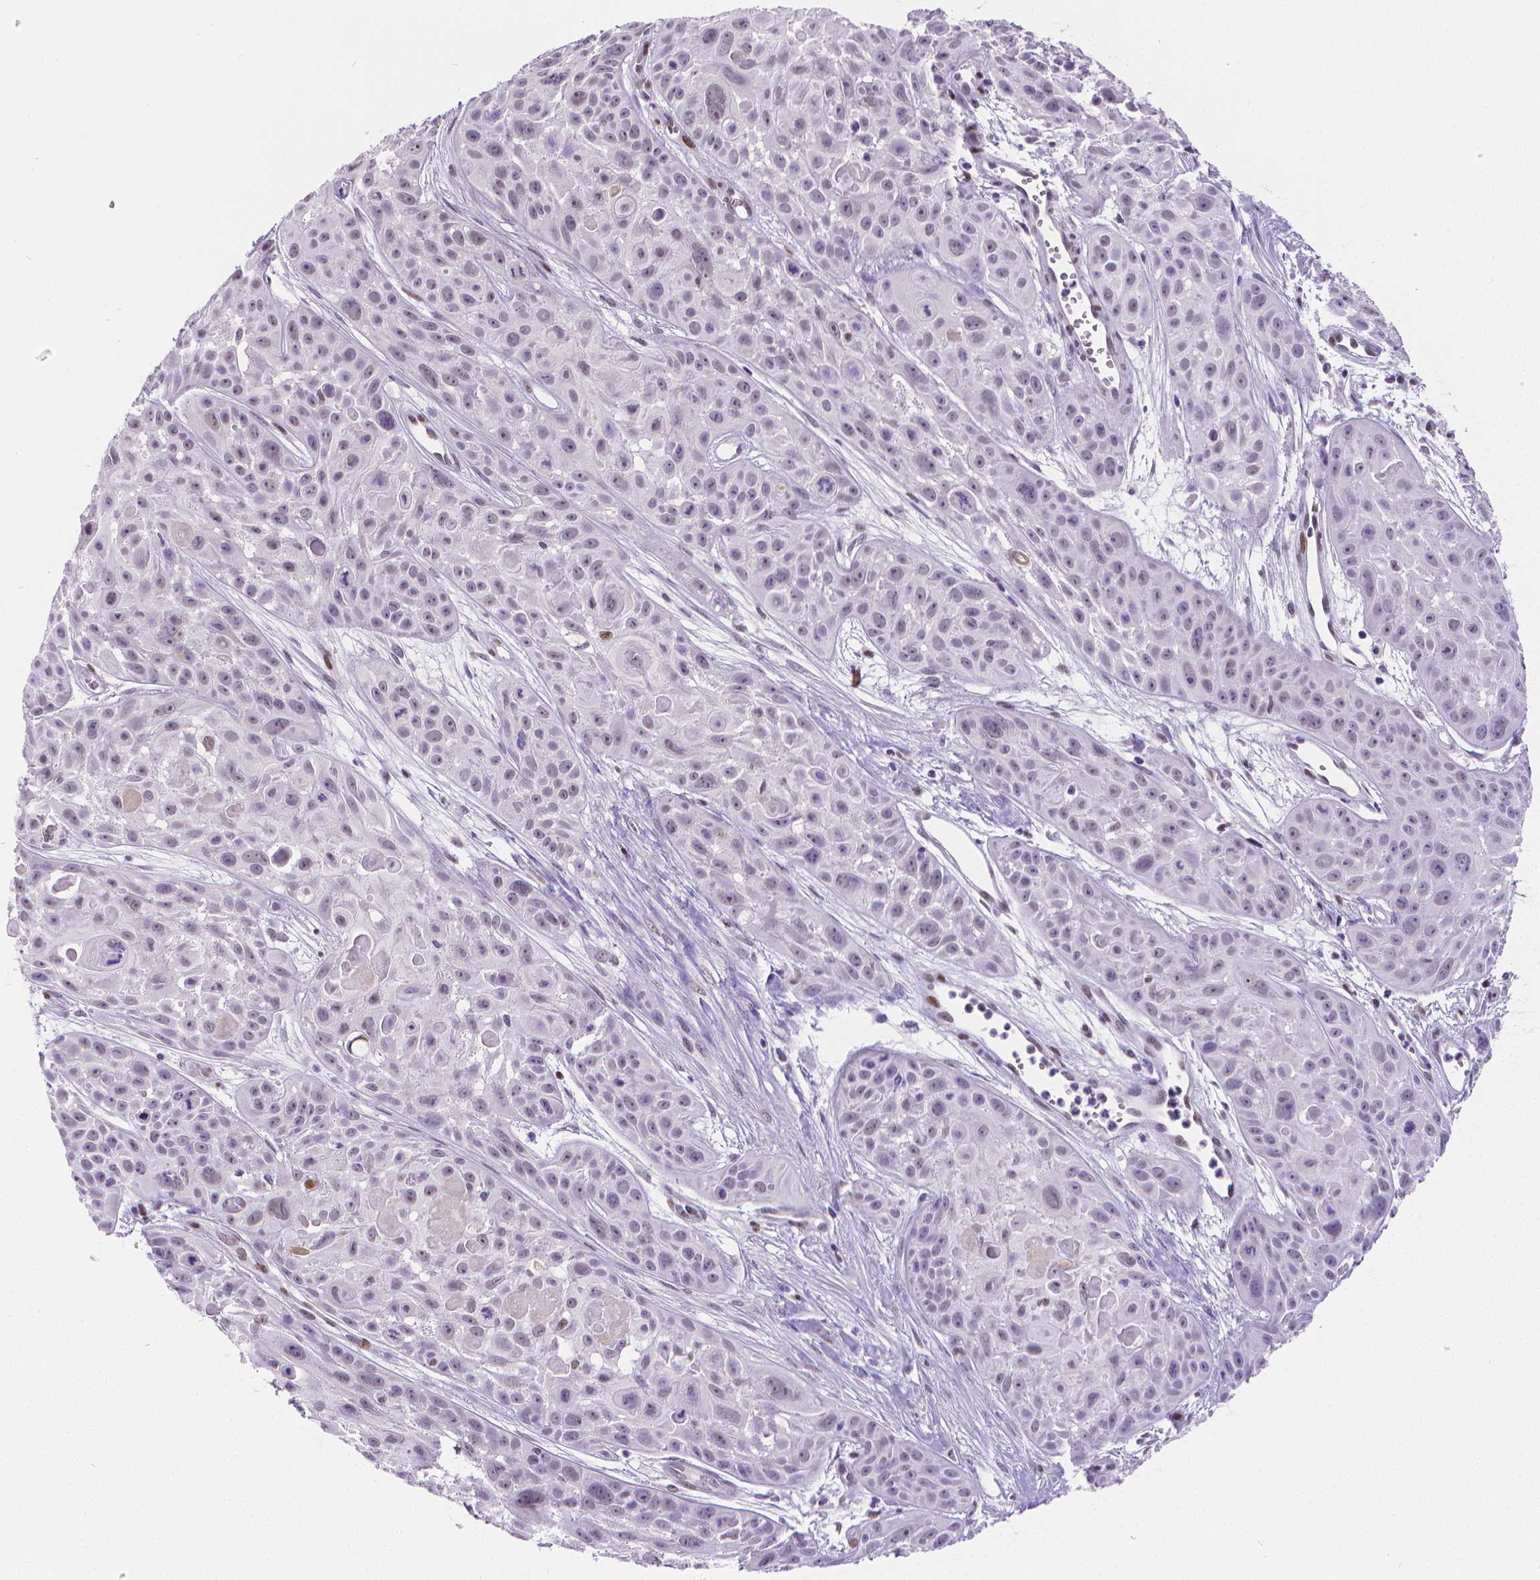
{"staining": {"intensity": "negative", "quantity": "none", "location": "none"}, "tissue": "skin cancer", "cell_type": "Tumor cells", "image_type": "cancer", "snomed": [{"axis": "morphology", "description": "Squamous cell carcinoma, NOS"}, {"axis": "topography", "description": "Skin"}, {"axis": "topography", "description": "Anal"}], "caption": "Immunohistochemistry (IHC) of skin cancer (squamous cell carcinoma) shows no positivity in tumor cells.", "gene": "MEF2C", "patient": {"sex": "female", "age": 75}}